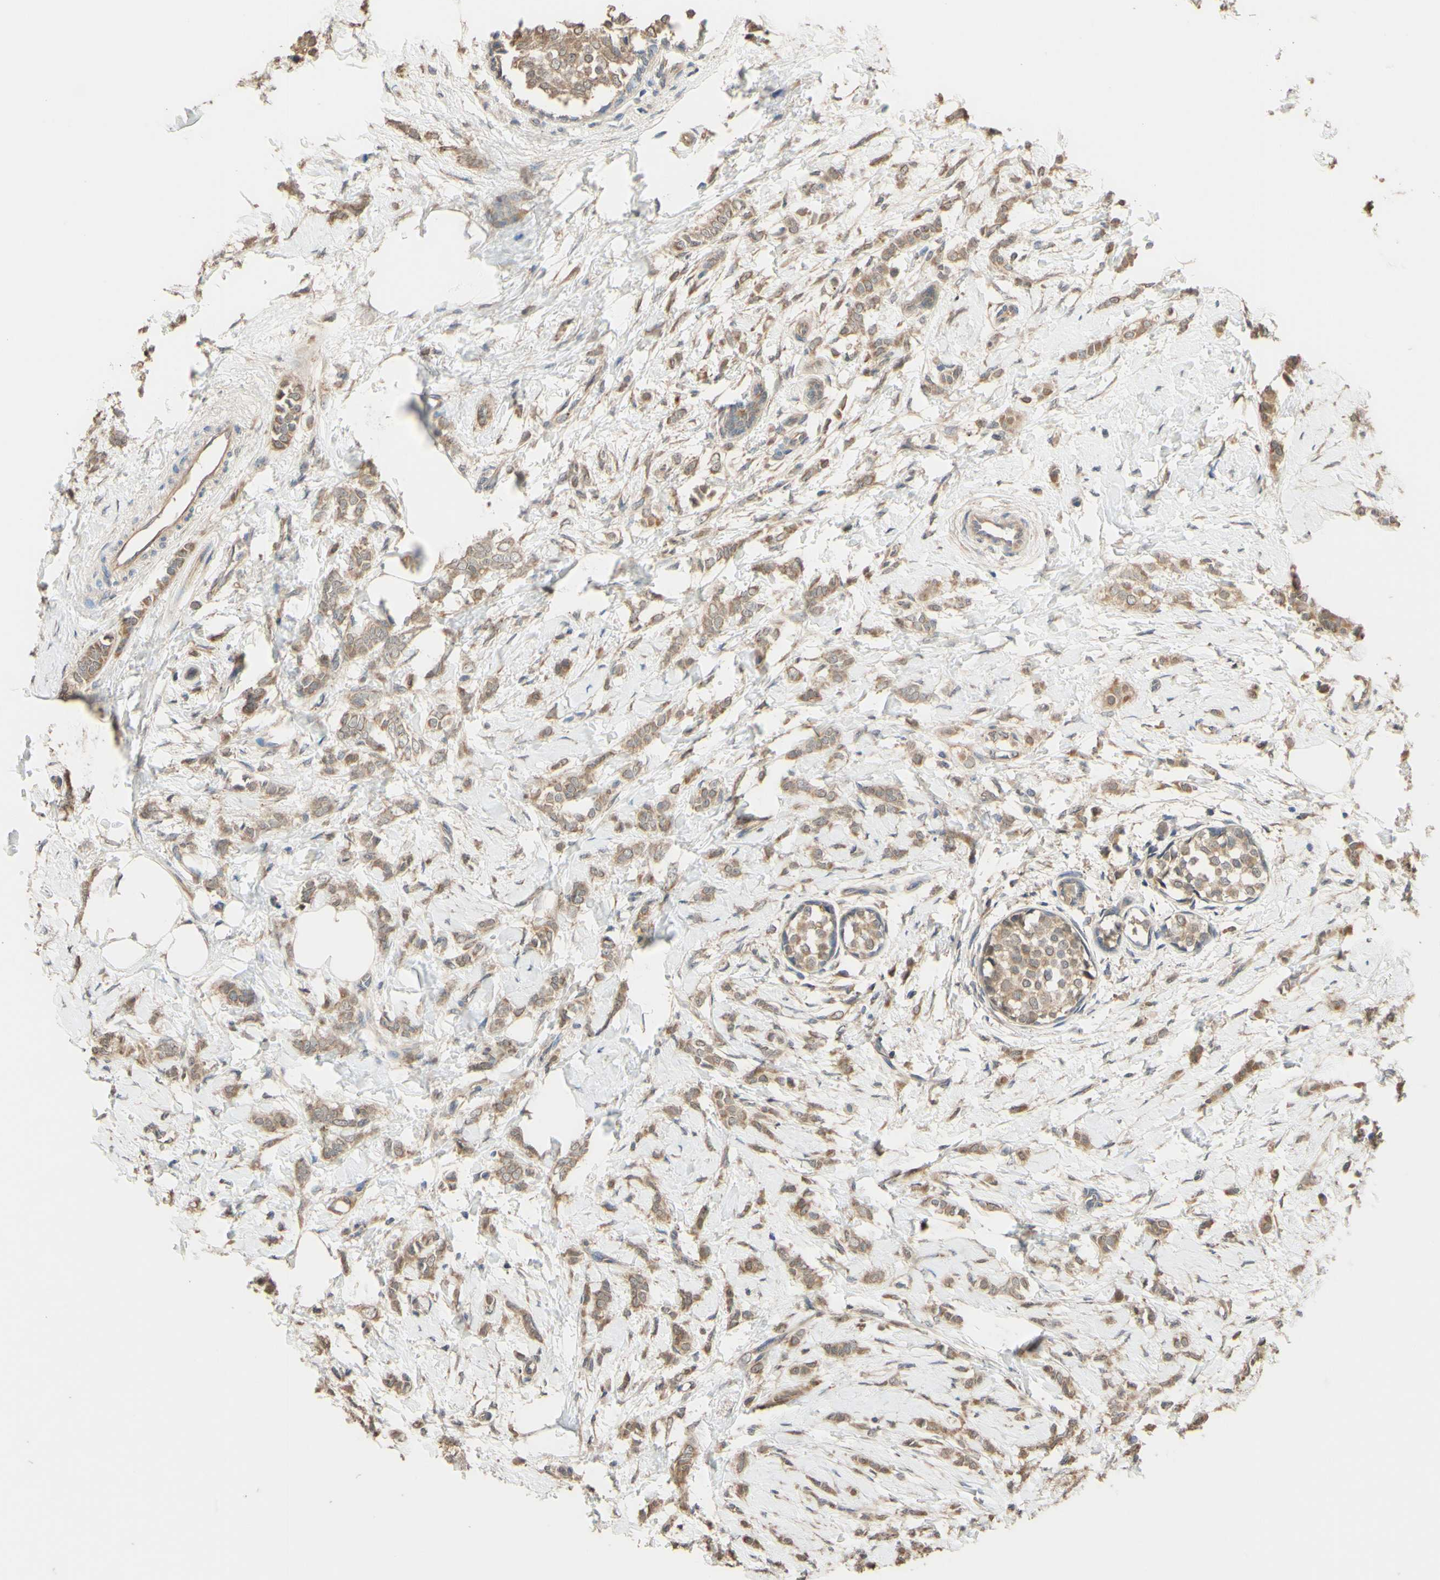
{"staining": {"intensity": "moderate", "quantity": ">75%", "location": "cytoplasmic/membranous"}, "tissue": "breast cancer", "cell_type": "Tumor cells", "image_type": "cancer", "snomed": [{"axis": "morphology", "description": "Lobular carcinoma, in situ"}, {"axis": "morphology", "description": "Lobular carcinoma"}, {"axis": "topography", "description": "Breast"}], "caption": "A micrograph of human breast cancer stained for a protein demonstrates moderate cytoplasmic/membranous brown staining in tumor cells. The protein of interest is shown in brown color, while the nuclei are stained blue.", "gene": "SMIM19", "patient": {"sex": "female", "age": 41}}